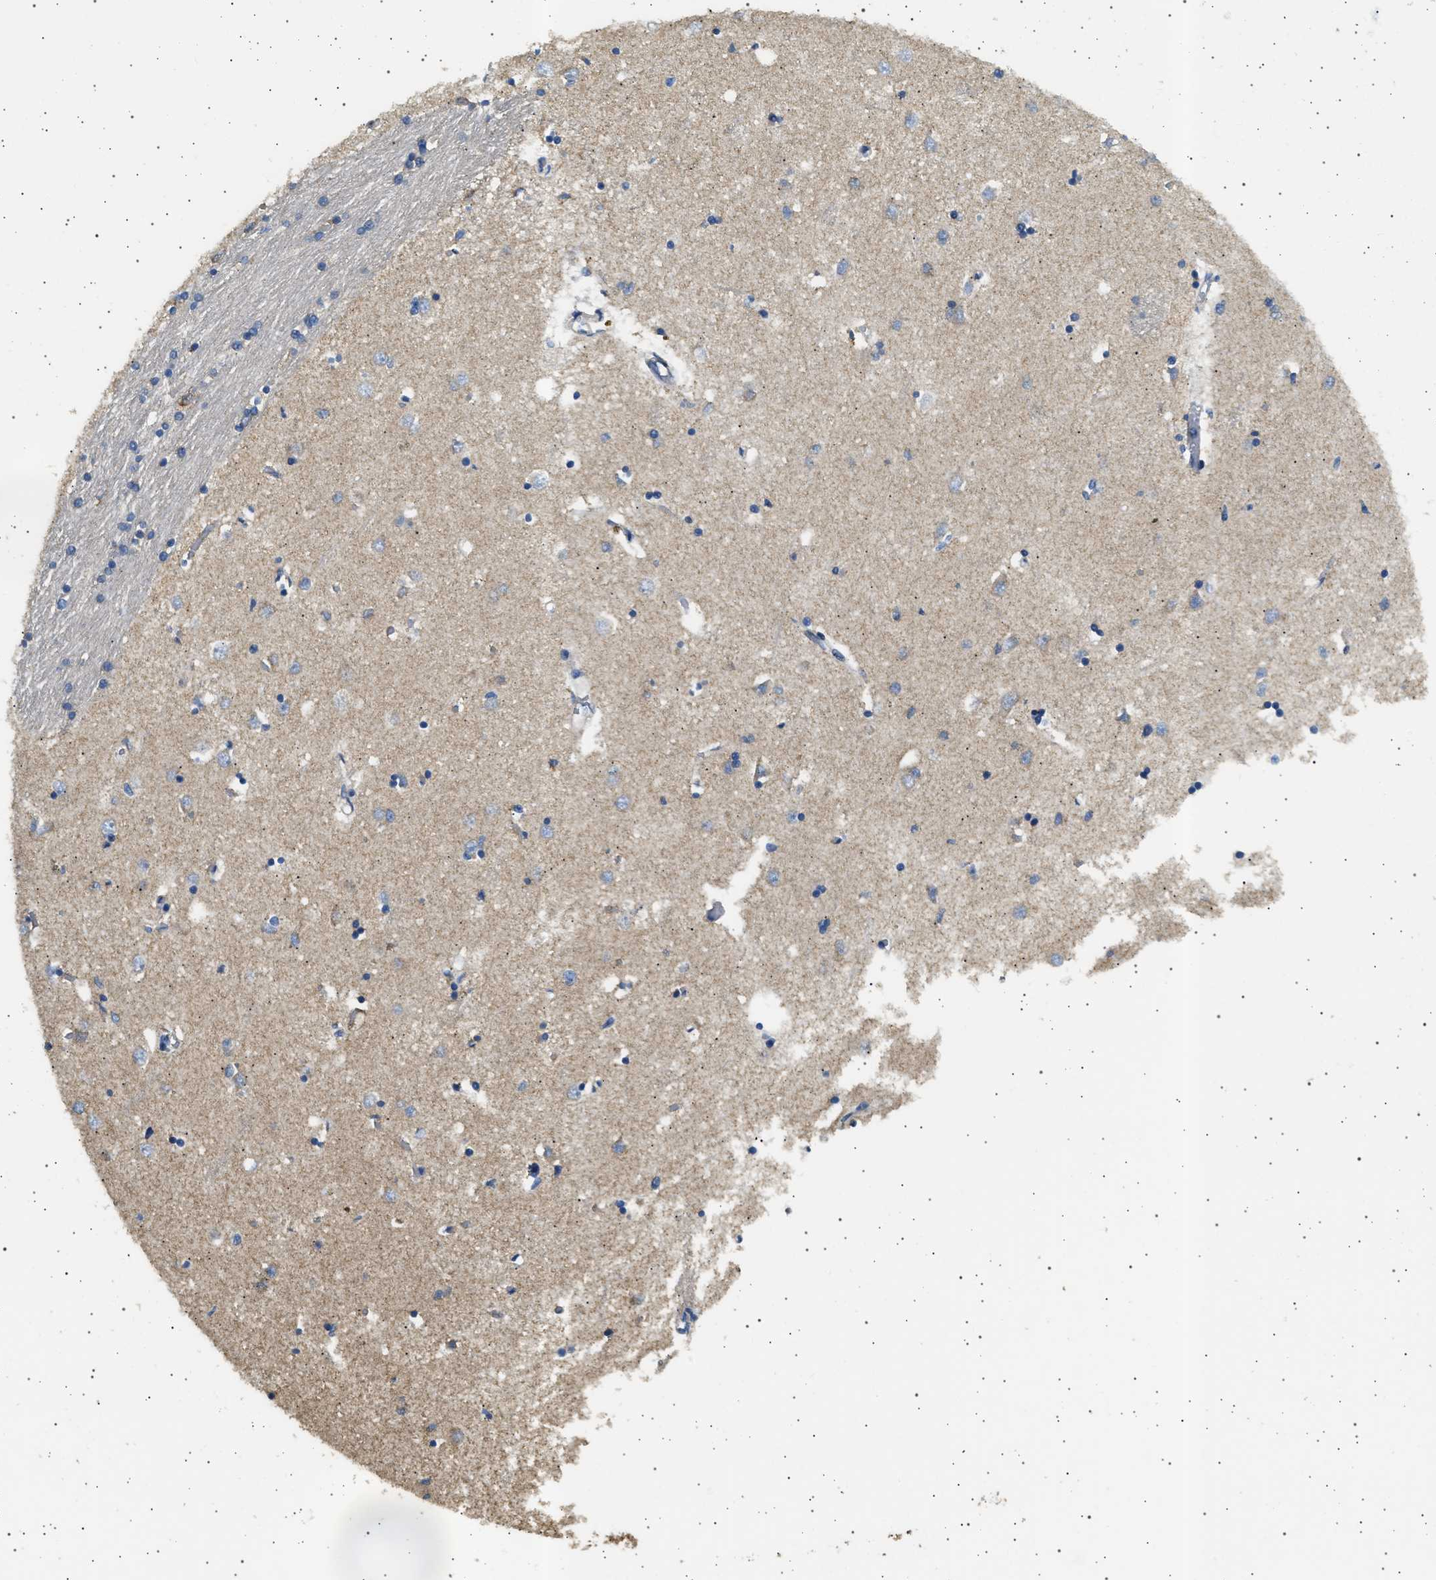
{"staining": {"intensity": "moderate", "quantity": "<25%", "location": "cytoplasmic/membranous"}, "tissue": "caudate", "cell_type": "Glial cells", "image_type": "normal", "snomed": [{"axis": "morphology", "description": "Normal tissue, NOS"}, {"axis": "topography", "description": "Lateral ventricle wall"}], "caption": "A high-resolution photomicrograph shows IHC staining of unremarkable caudate, which reveals moderate cytoplasmic/membranous positivity in about <25% of glial cells. The protein is shown in brown color, while the nuclei are stained blue.", "gene": "KCNA4", "patient": {"sex": "female", "age": 19}}